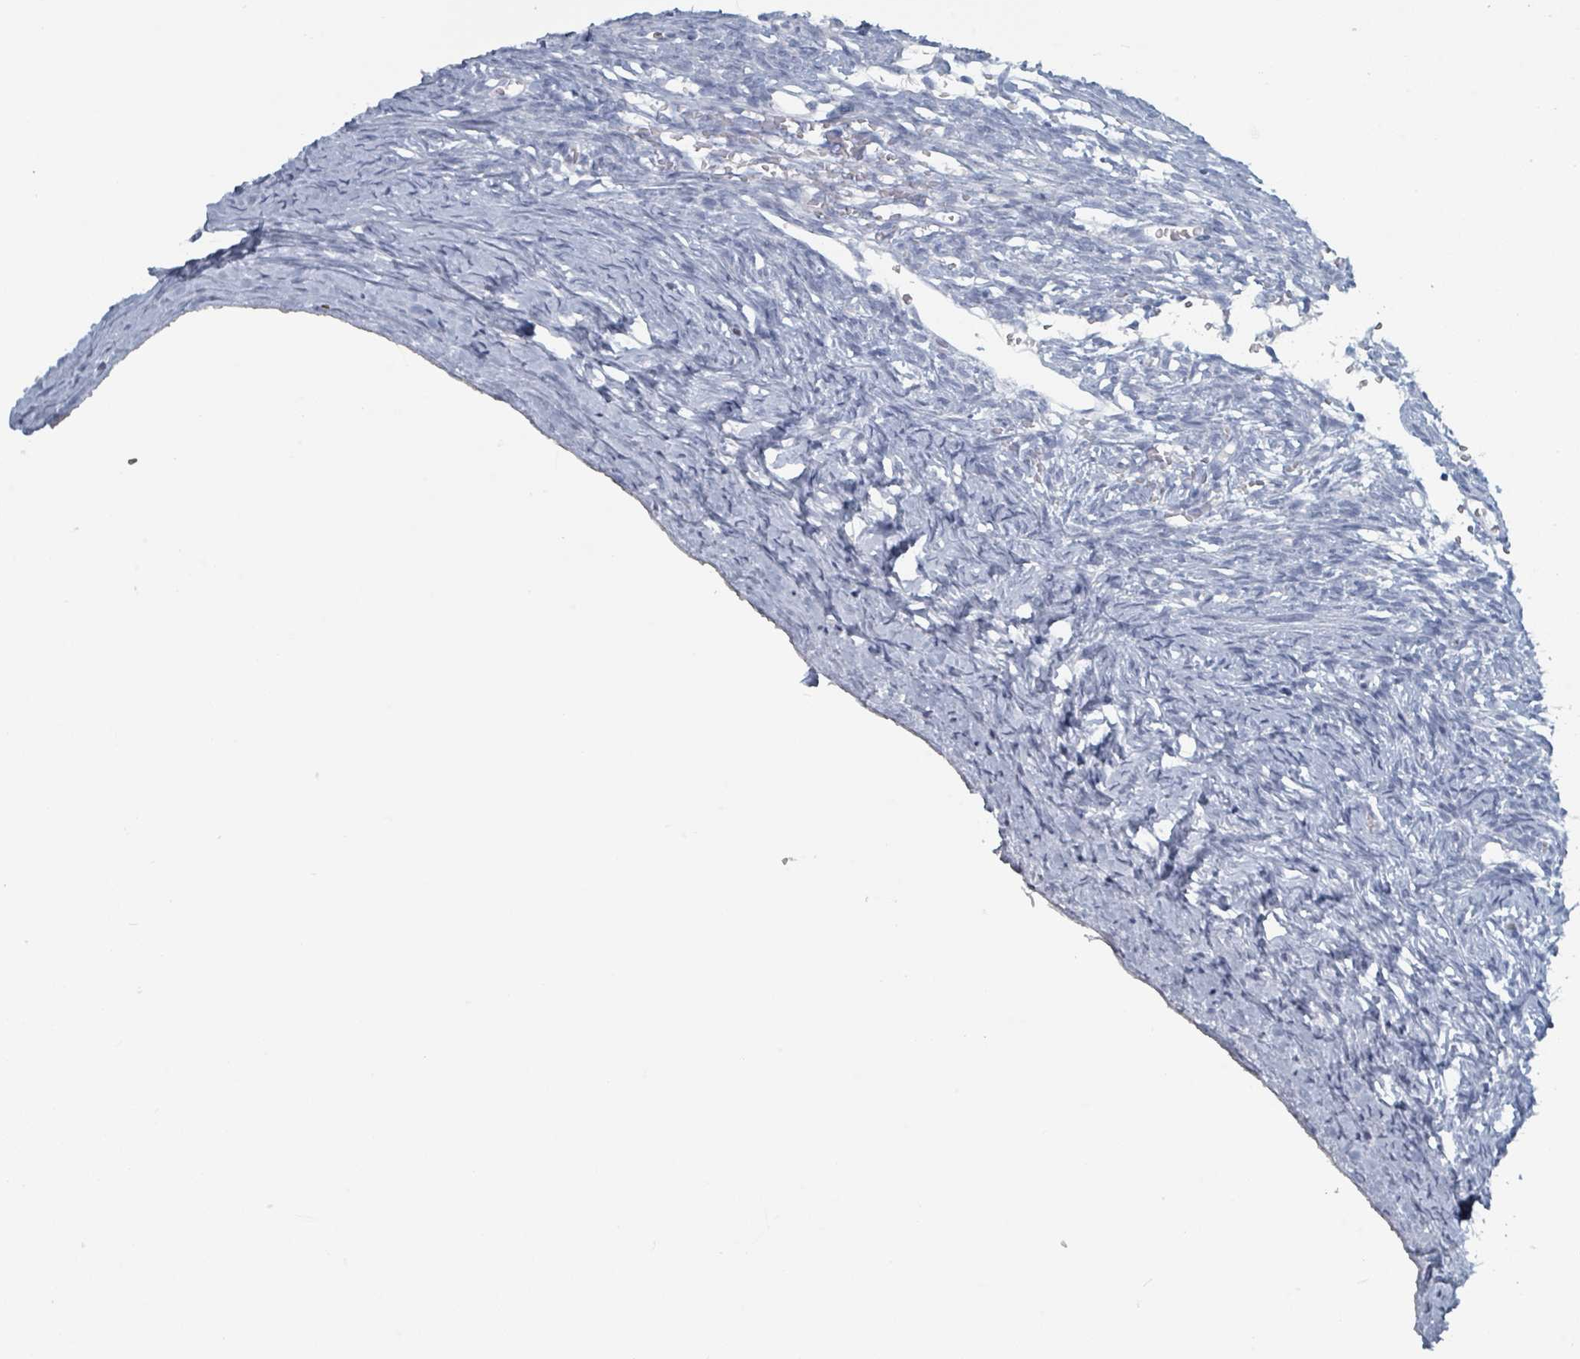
{"staining": {"intensity": "negative", "quantity": "none", "location": "none"}, "tissue": "ovary", "cell_type": "Ovarian stroma cells", "image_type": "normal", "snomed": [{"axis": "morphology", "description": "Normal tissue, NOS"}, {"axis": "topography", "description": "Ovary"}], "caption": "Ovary stained for a protein using IHC demonstrates no positivity ovarian stroma cells.", "gene": "HEATR5A", "patient": {"sex": "female", "age": 39}}